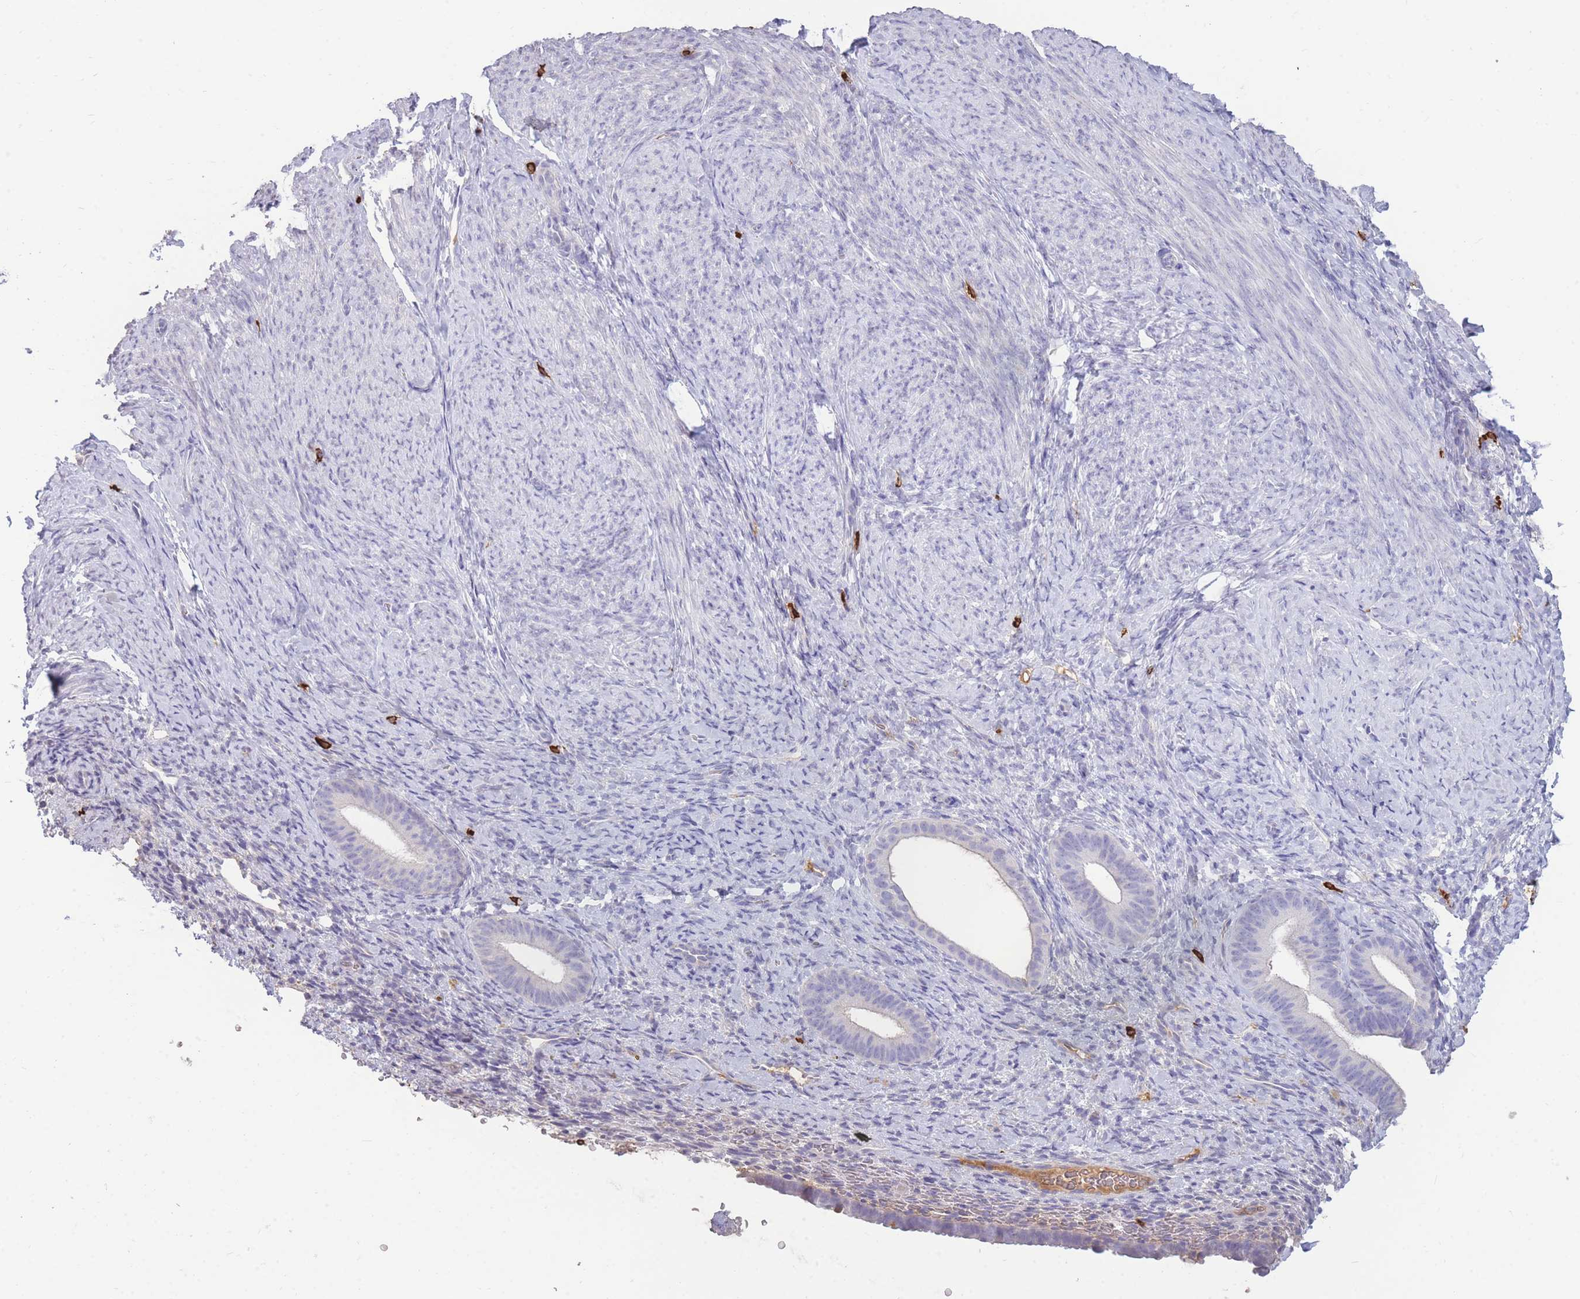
{"staining": {"intensity": "negative", "quantity": "none", "location": "none"}, "tissue": "endometrium", "cell_type": "Cells in endometrial stroma", "image_type": "normal", "snomed": [{"axis": "morphology", "description": "Normal tissue, NOS"}, {"axis": "topography", "description": "Endometrium"}], "caption": "IHC photomicrograph of unremarkable endometrium stained for a protein (brown), which shows no staining in cells in endometrial stroma. (DAB (3,3'-diaminobenzidine) immunohistochemistry (IHC) with hematoxylin counter stain).", "gene": "TPSD1", "patient": {"sex": "female", "age": 65}}